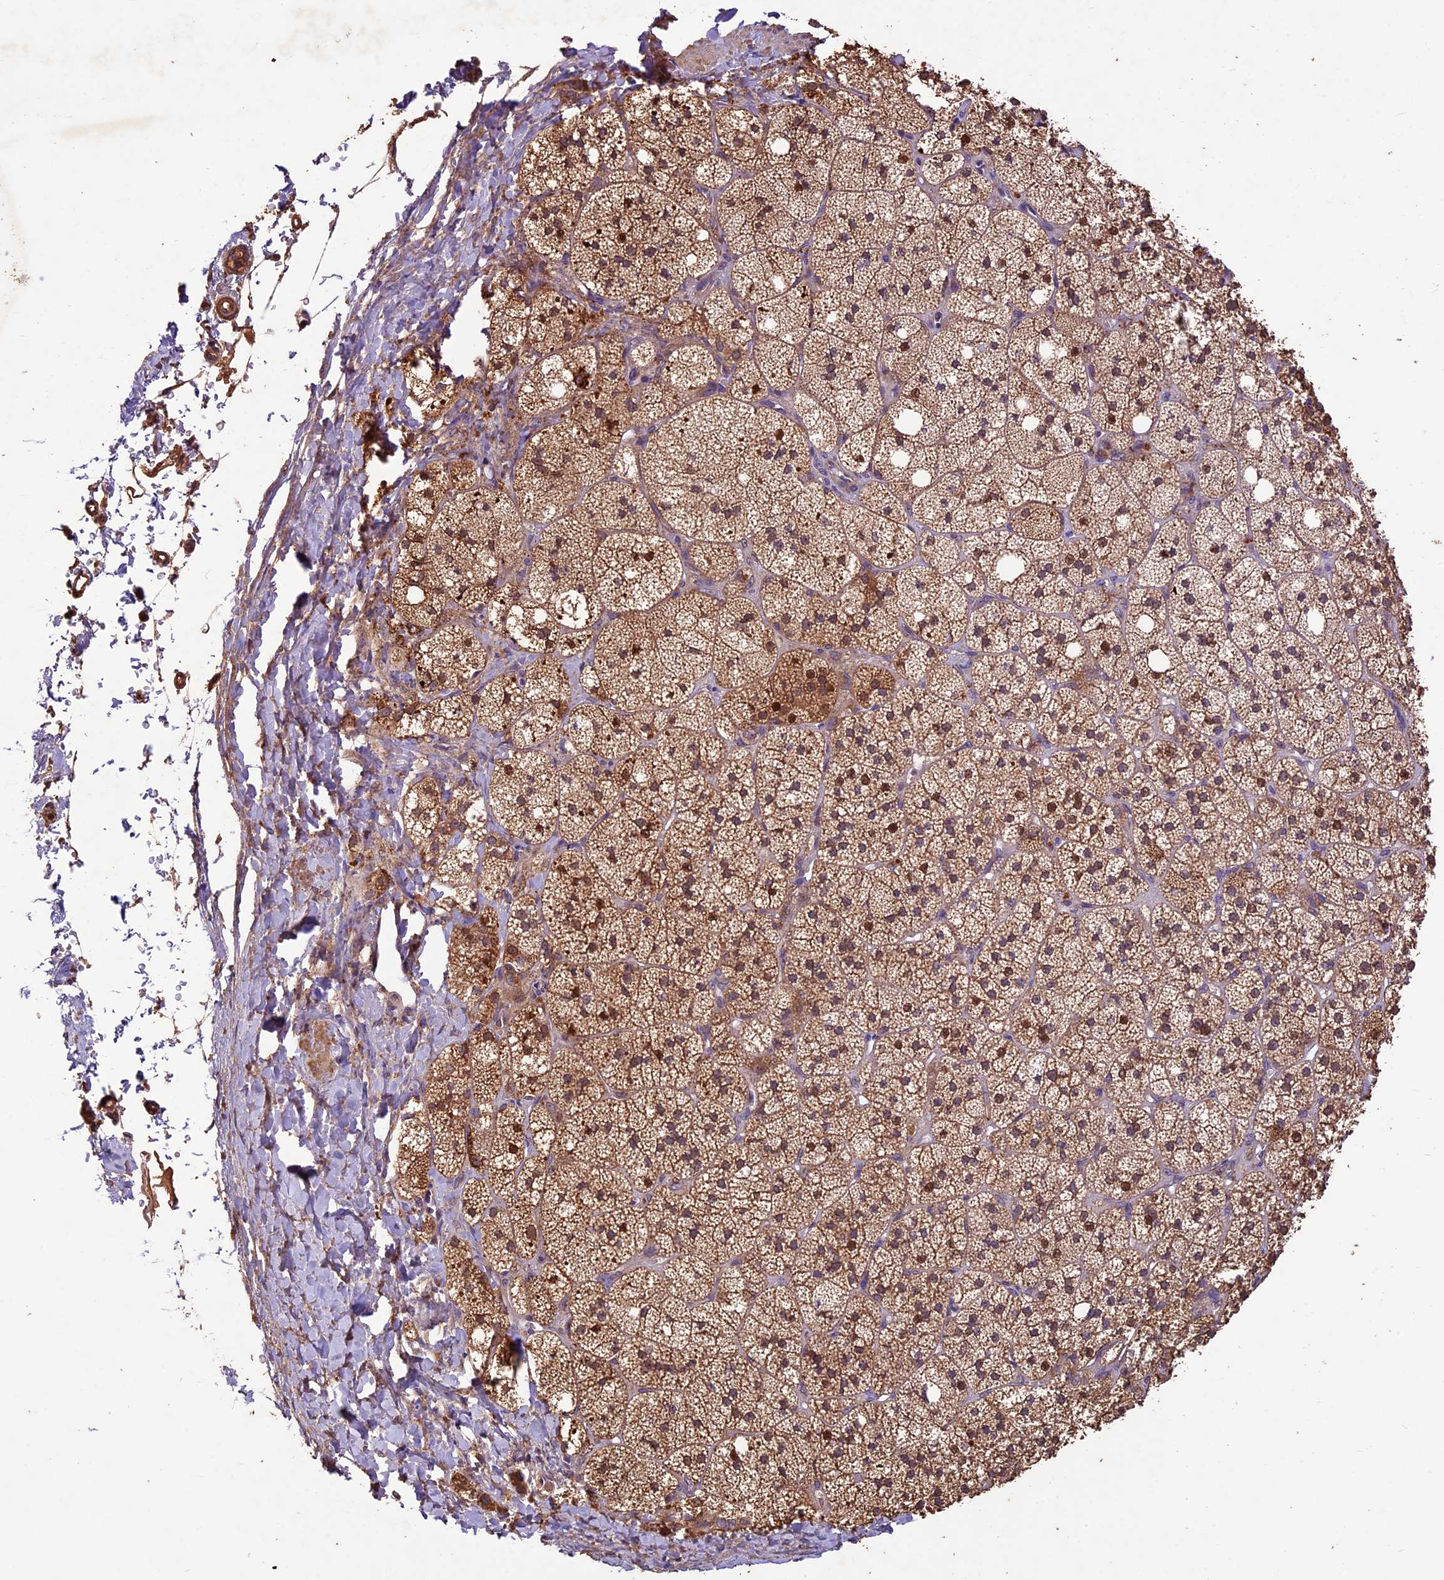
{"staining": {"intensity": "strong", "quantity": ">75%", "location": "cytoplasmic/membranous,nuclear"}, "tissue": "adrenal gland", "cell_type": "Glandular cells", "image_type": "normal", "snomed": [{"axis": "morphology", "description": "Normal tissue, NOS"}, {"axis": "topography", "description": "Adrenal gland"}], "caption": "Human adrenal gland stained with a brown dye shows strong cytoplasmic/membranous,nuclear positive positivity in about >75% of glandular cells.", "gene": "CRLF1", "patient": {"sex": "male", "age": 61}}